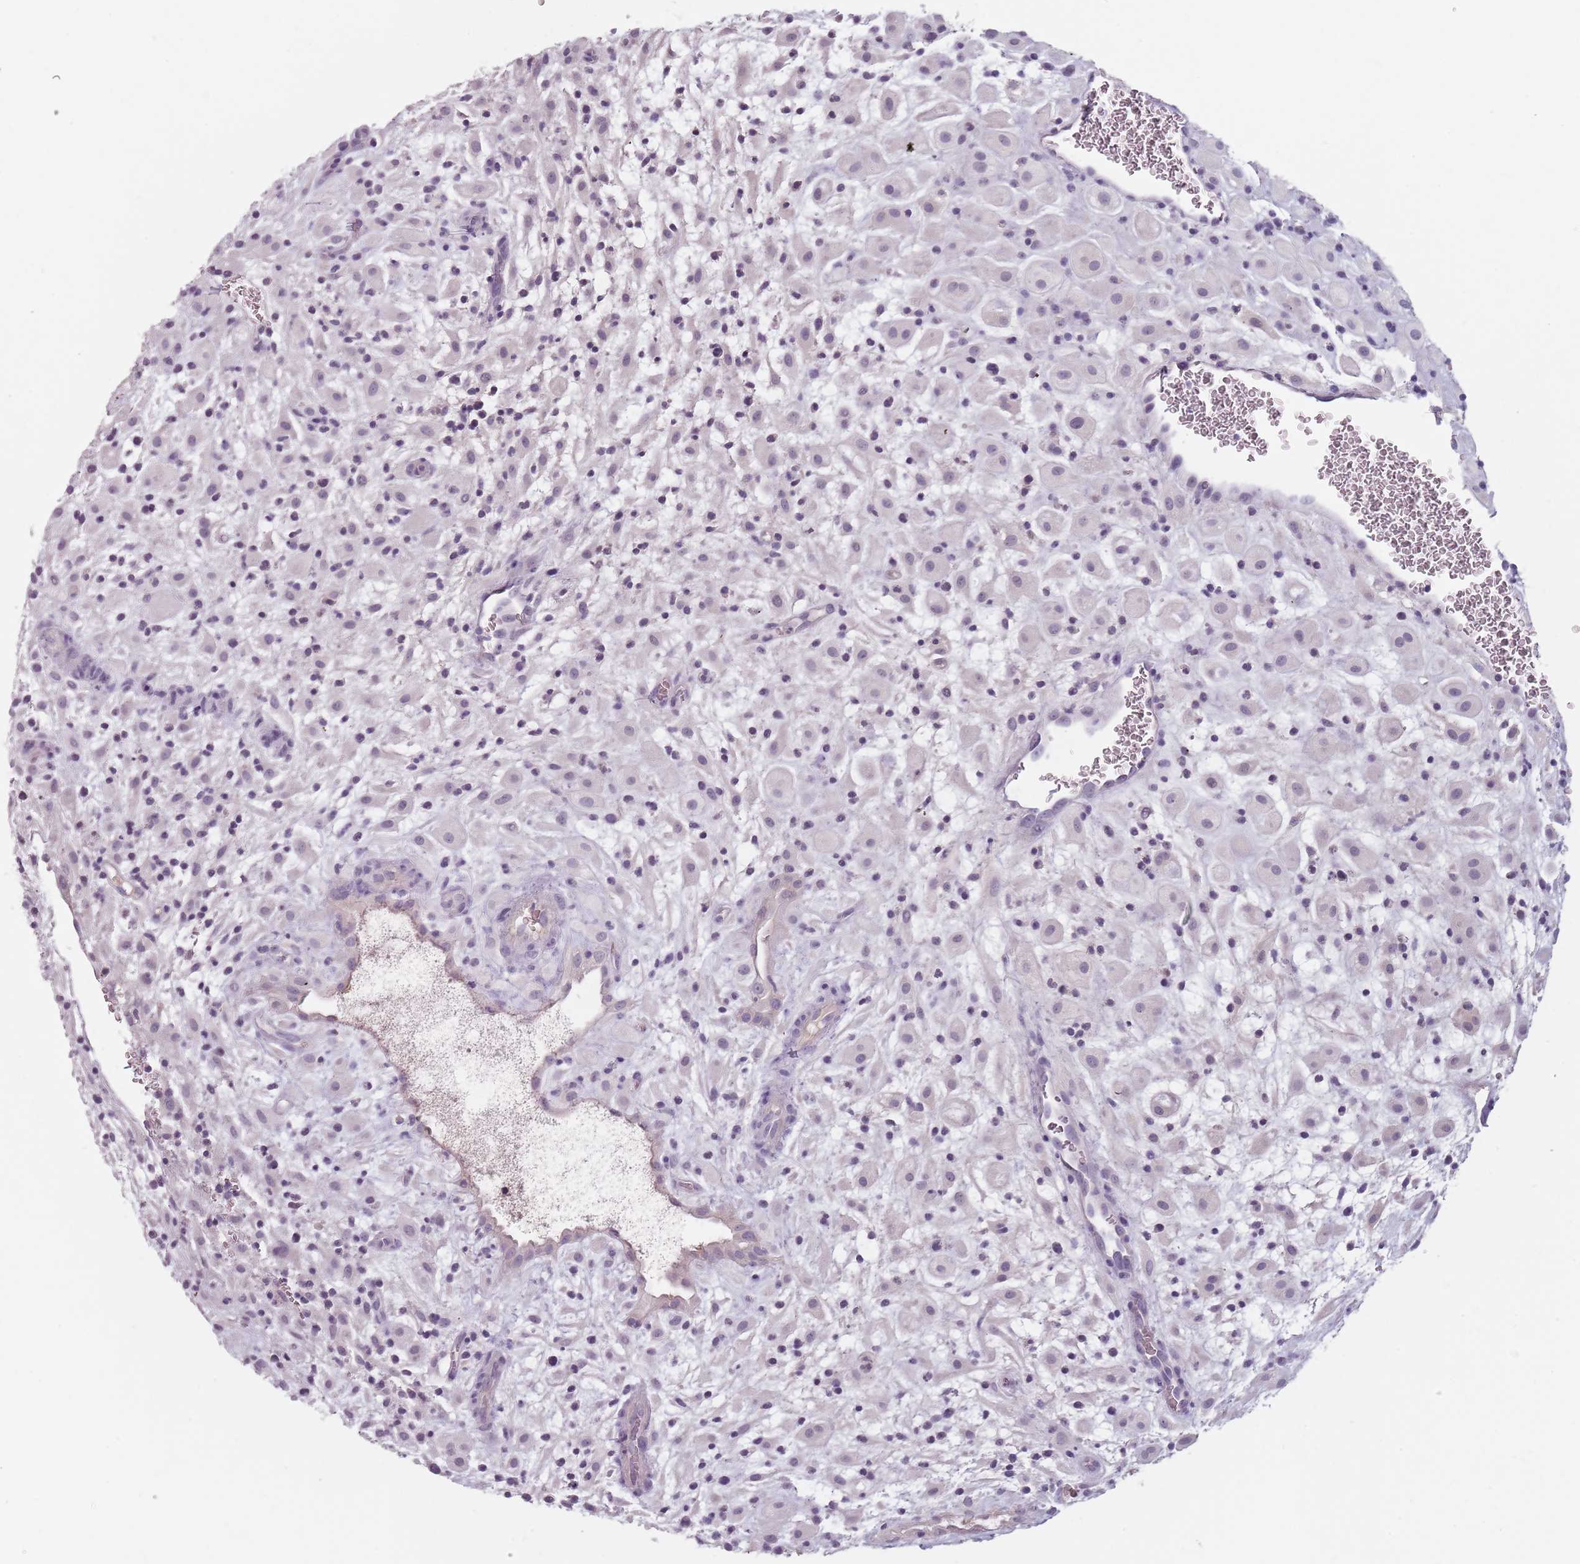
{"staining": {"intensity": "weak", "quantity": "<25%", "location": "cytoplasmic/membranous"}, "tissue": "placenta", "cell_type": "Decidual cells", "image_type": "normal", "snomed": [{"axis": "morphology", "description": "Normal tissue, NOS"}, {"axis": "topography", "description": "Placenta"}], "caption": "This image is of normal placenta stained with immunohistochemistry to label a protein in brown with the nuclei are counter-stained blue. There is no expression in decidual cells. (DAB immunohistochemistry with hematoxylin counter stain).", "gene": "CEP19", "patient": {"sex": "female", "age": 35}}